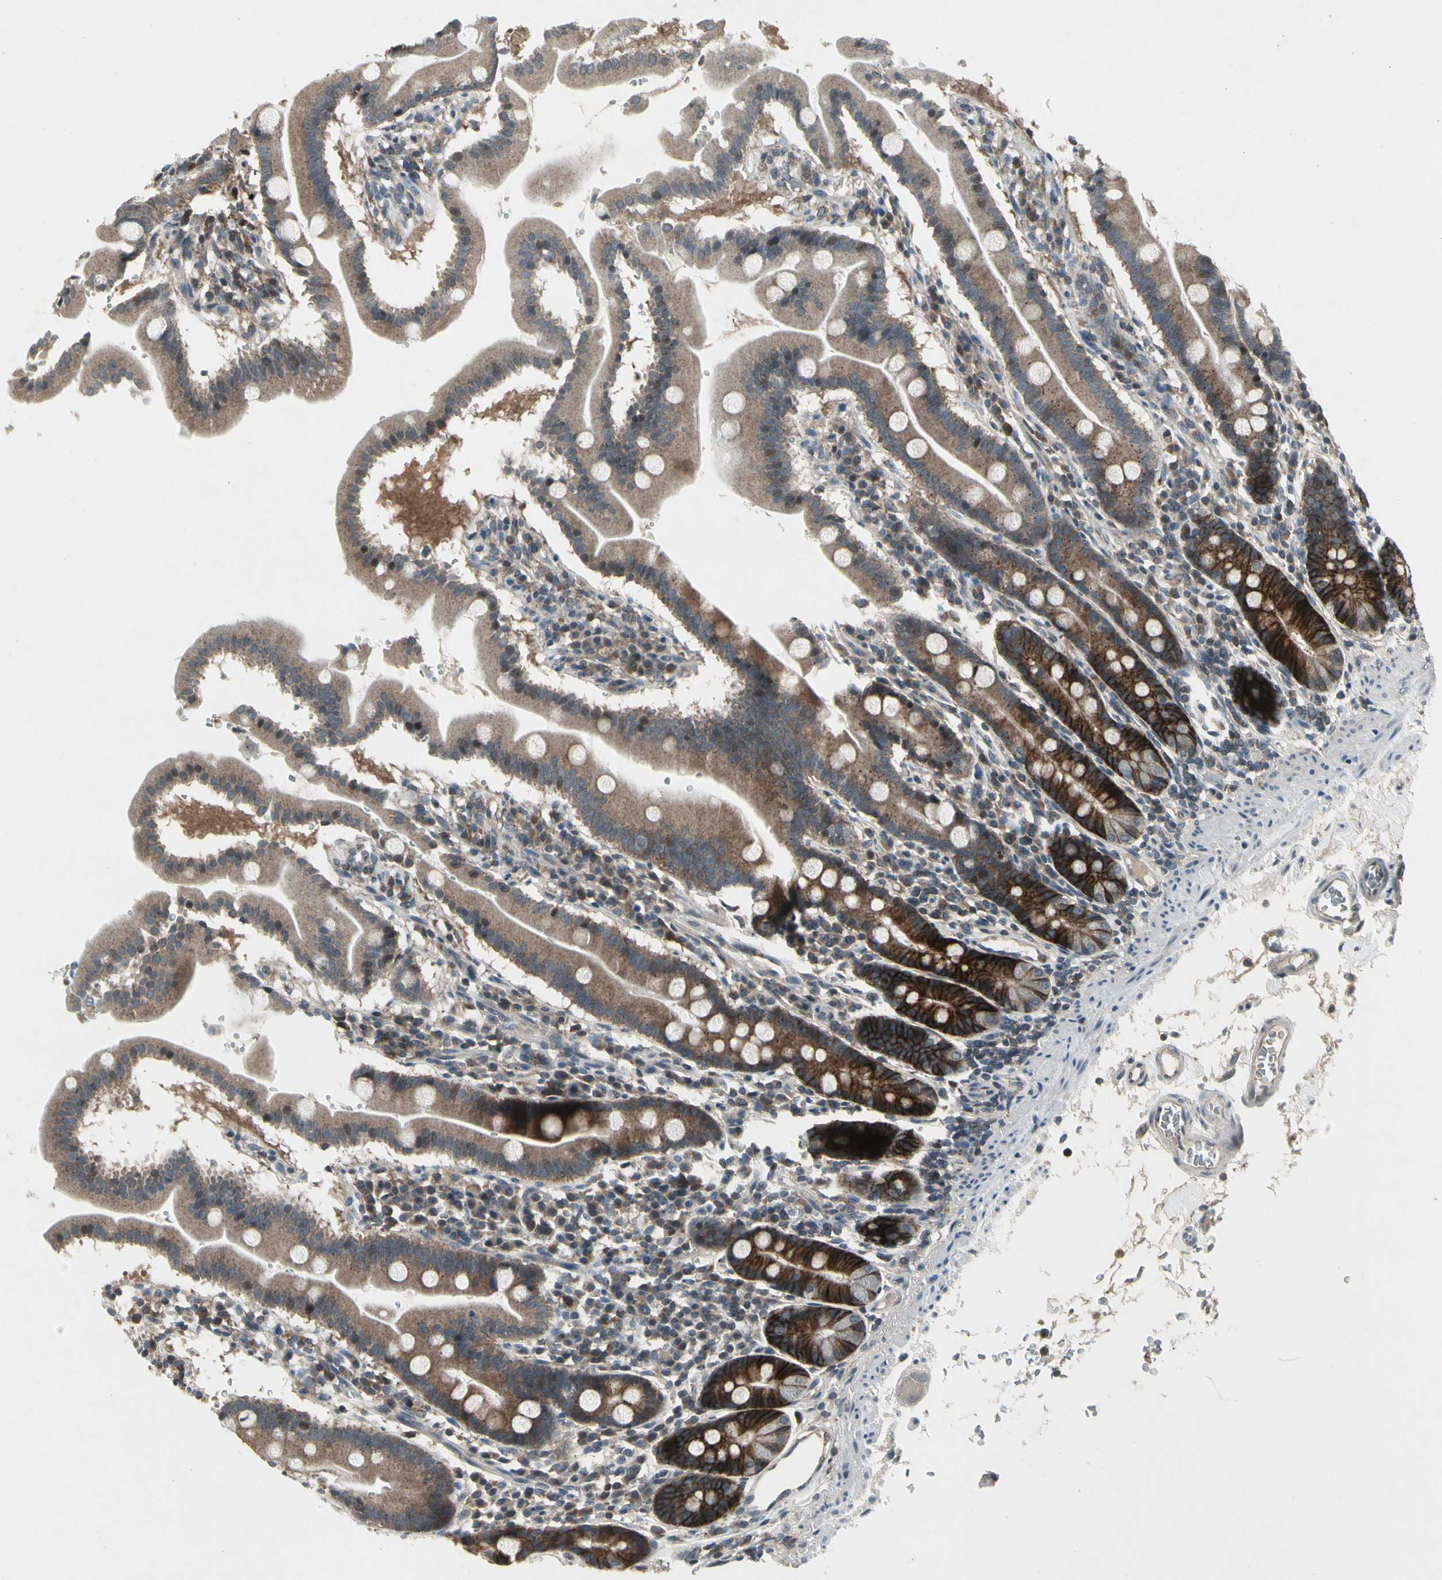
{"staining": {"intensity": "strong", "quantity": ">75%", "location": "cytoplasmic/membranous"}, "tissue": "duodenum", "cell_type": "Glandular cells", "image_type": "normal", "snomed": [{"axis": "morphology", "description": "Normal tissue, NOS"}, {"axis": "topography", "description": "Duodenum"}], "caption": "Immunohistochemistry (IHC) photomicrograph of normal duodenum: human duodenum stained using immunohistochemistry (IHC) reveals high levels of strong protein expression localized specifically in the cytoplasmic/membranous of glandular cells, appearing as a cytoplasmic/membranous brown color.", "gene": "NMI", "patient": {"sex": "male", "age": 50}}